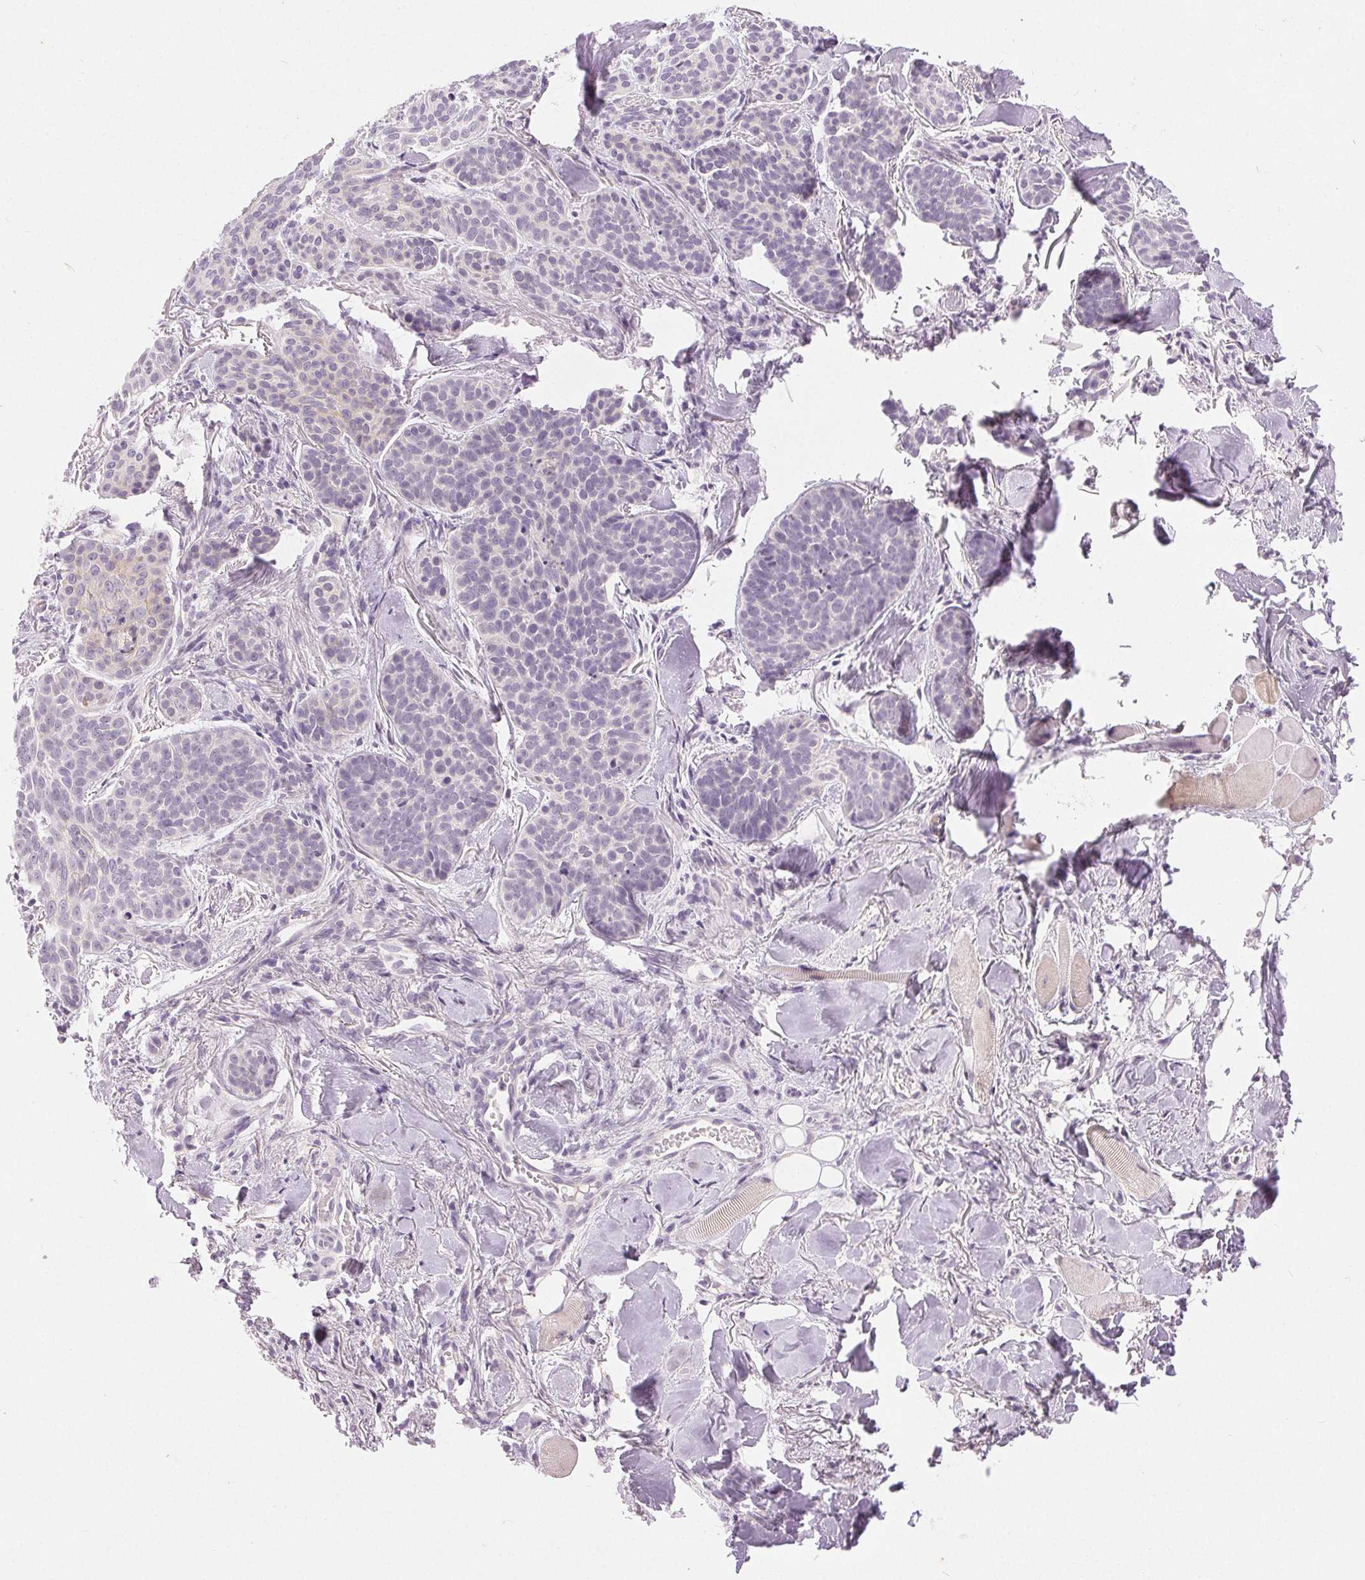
{"staining": {"intensity": "negative", "quantity": "none", "location": "none"}, "tissue": "skin cancer", "cell_type": "Tumor cells", "image_type": "cancer", "snomed": [{"axis": "morphology", "description": "Basal cell carcinoma"}, {"axis": "topography", "description": "Skin"}, {"axis": "topography", "description": "Skin of nose"}], "caption": "High magnification brightfield microscopy of skin cancer (basal cell carcinoma) stained with DAB (brown) and counterstained with hematoxylin (blue): tumor cells show no significant expression.", "gene": "DSG3", "patient": {"sex": "female", "age": 81}}